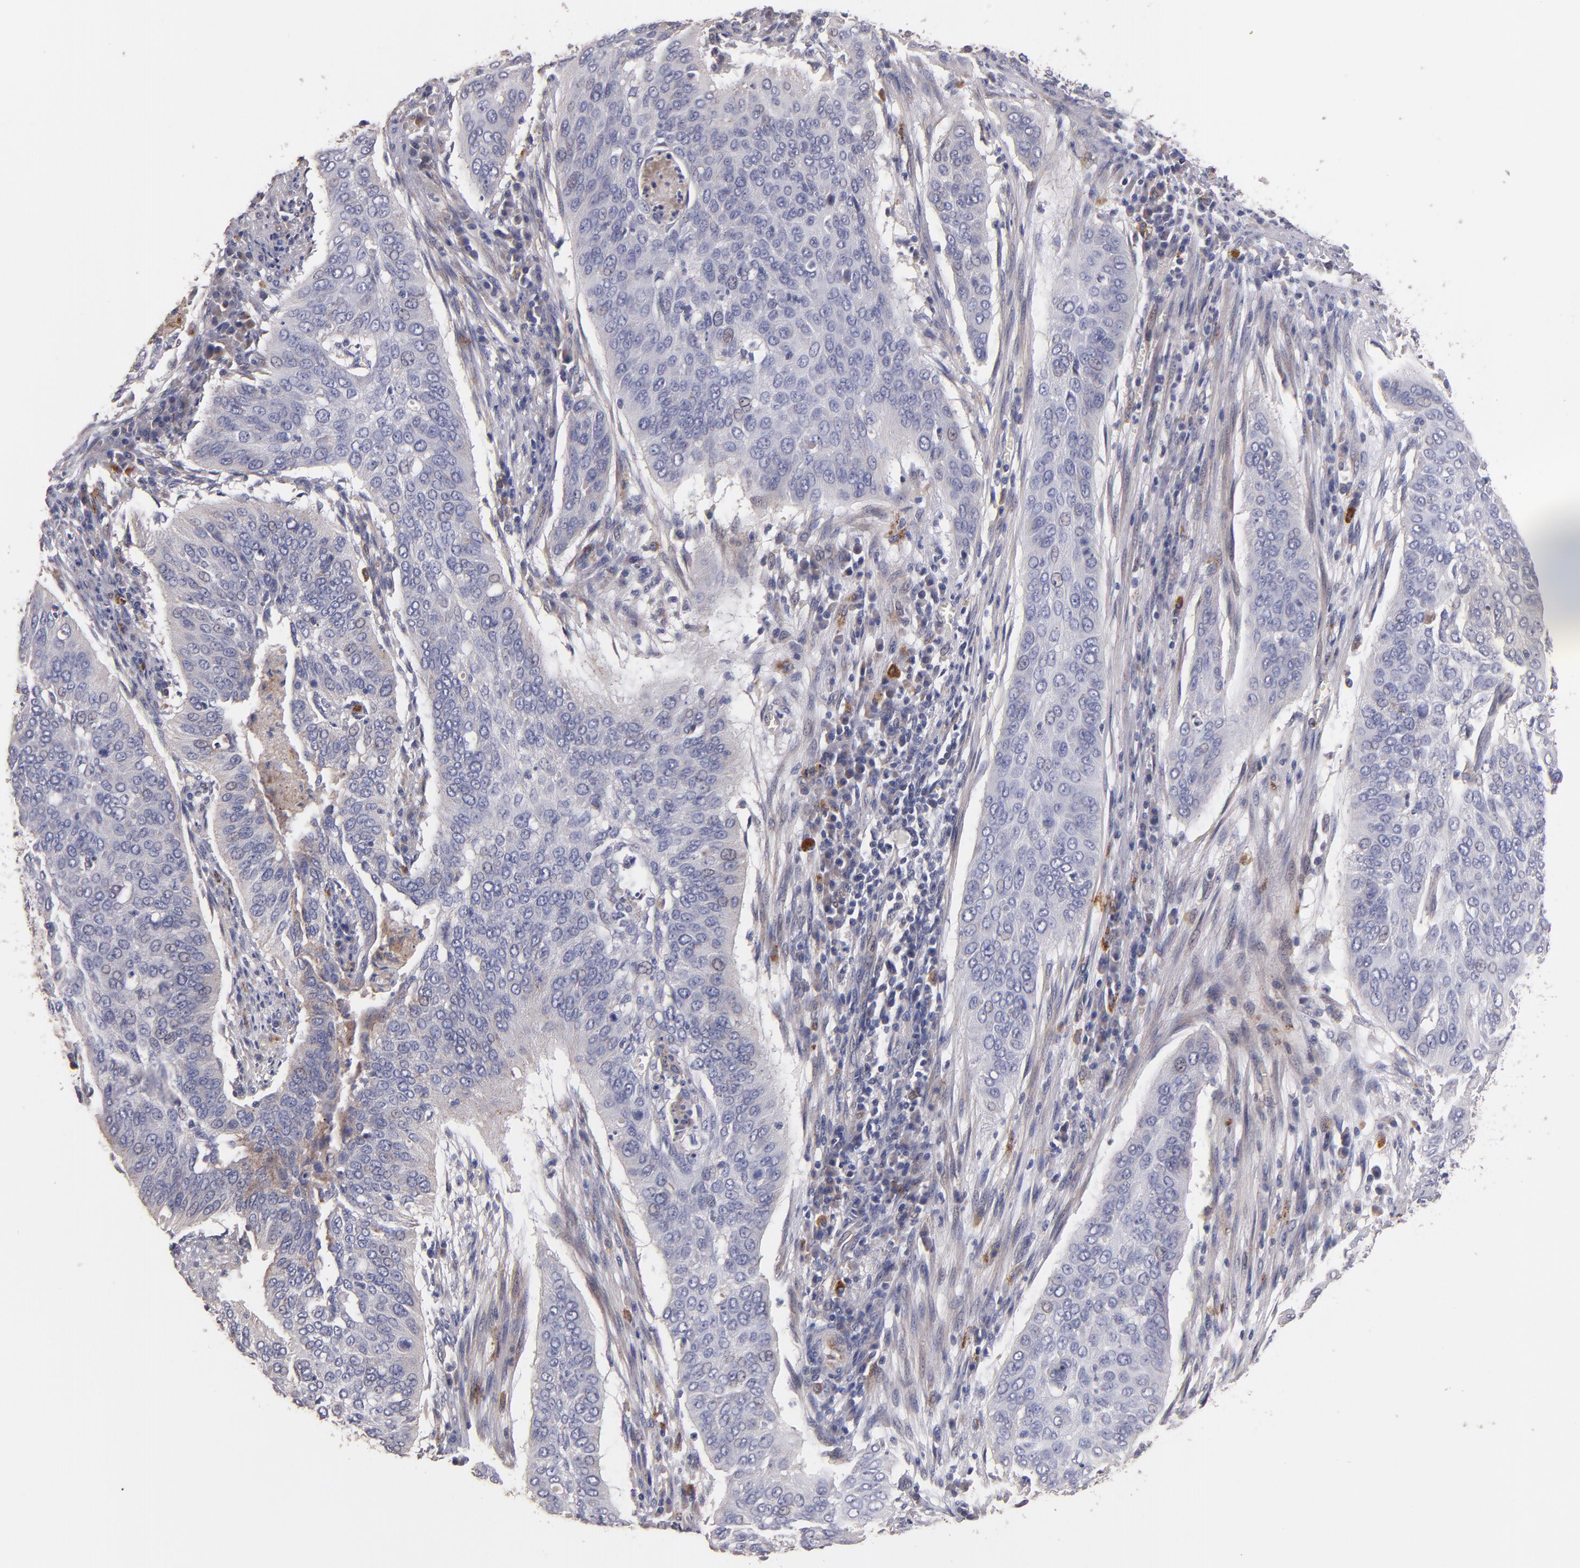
{"staining": {"intensity": "moderate", "quantity": "25%-75%", "location": "cytoplasmic/membranous"}, "tissue": "cervical cancer", "cell_type": "Tumor cells", "image_type": "cancer", "snomed": [{"axis": "morphology", "description": "Squamous cell carcinoma, NOS"}, {"axis": "topography", "description": "Cervix"}], "caption": "An image showing moderate cytoplasmic/membranous expression in approximately 25%-75% of tumor cells in cervical squamous cell carcinoma, as visualized by brown immunohistochemical staining.", "gene": "MAGEE1", "patient": {"sex": "female", "age": 39}}